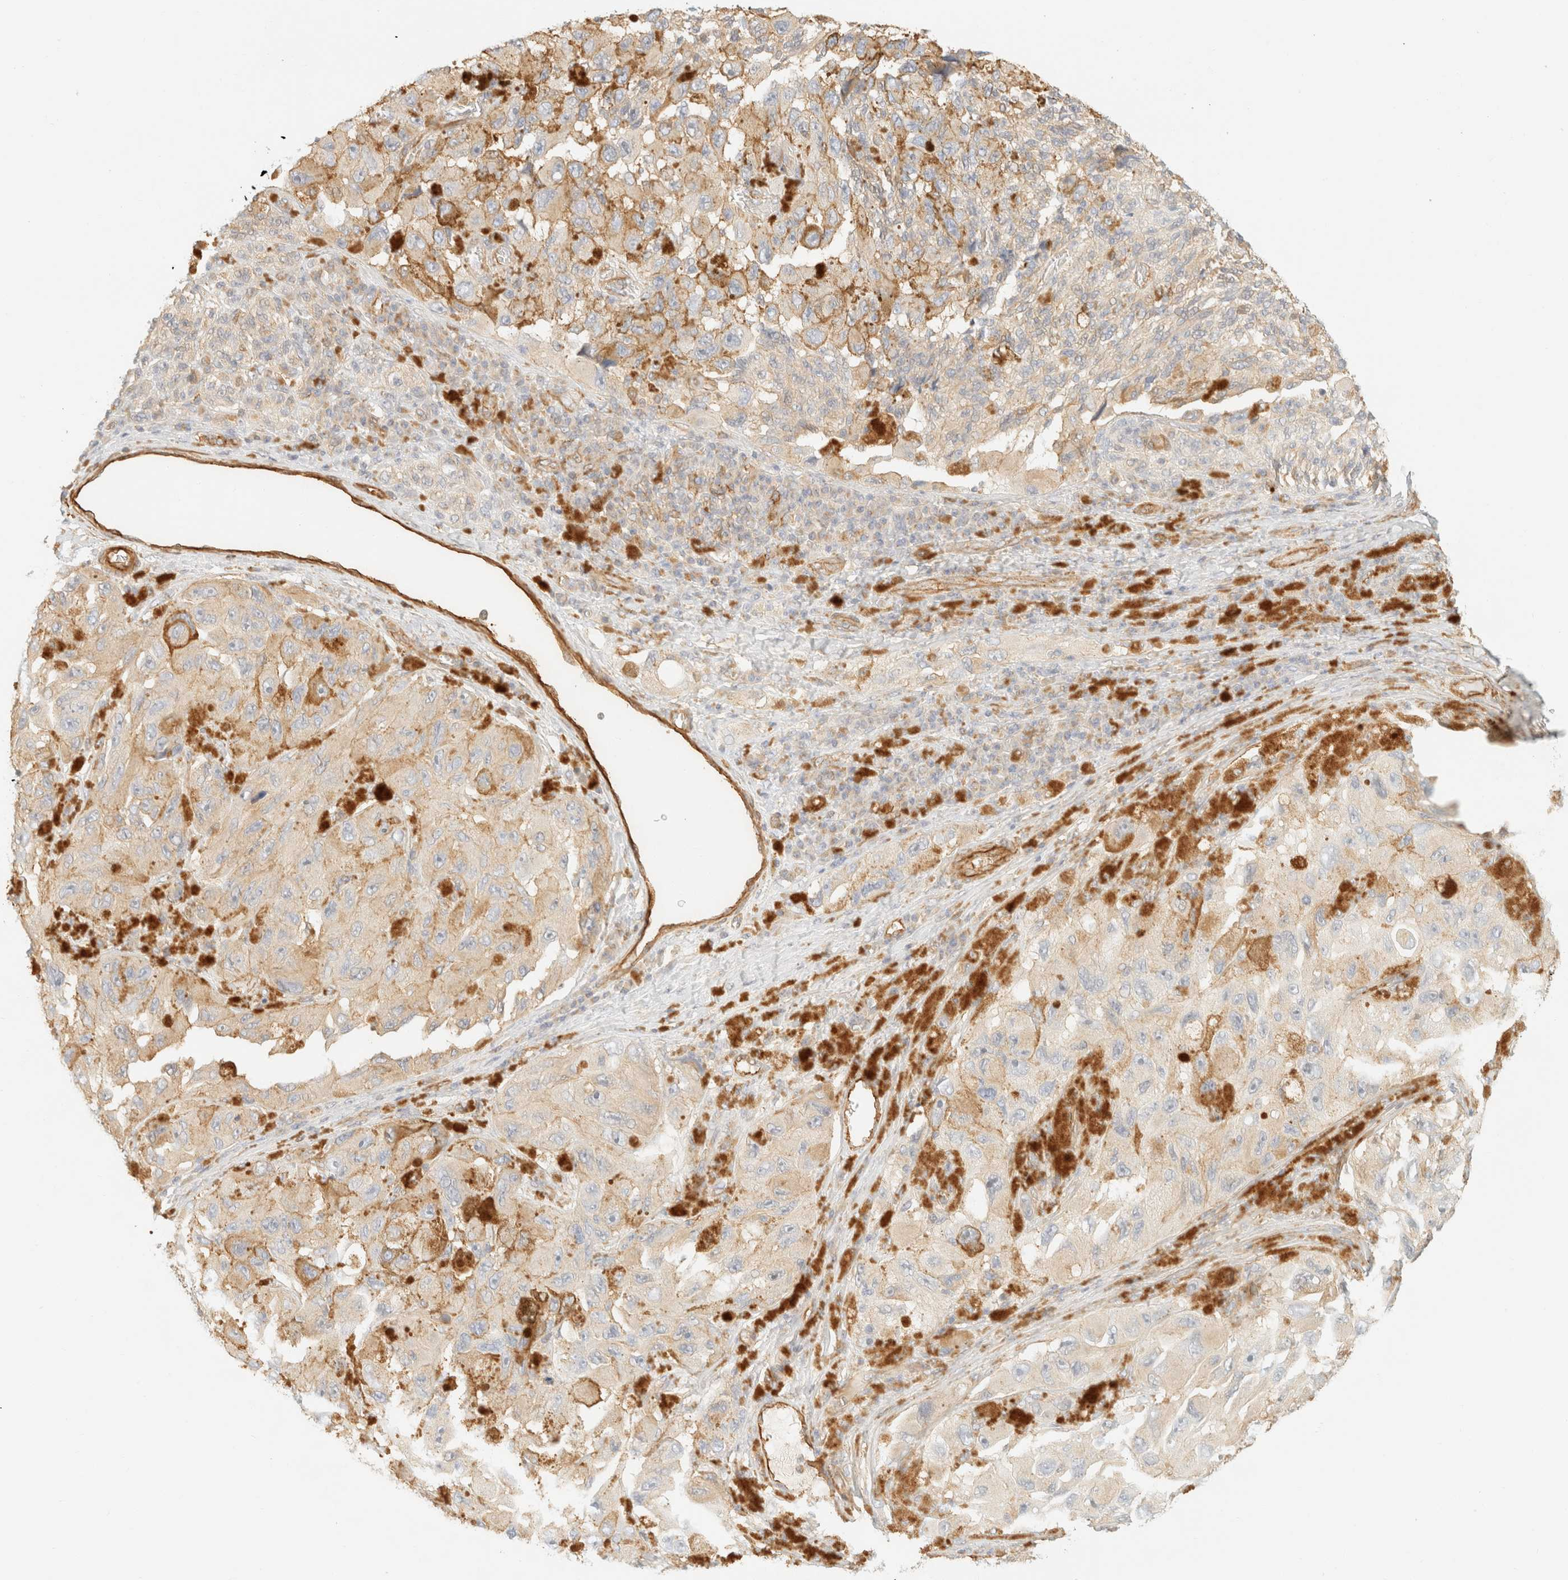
{"staining": {"intensity": "weak", "quantity": ">75%", "location": "cytoplasmic/membranous"}, "tissue": "melanoma", "cell_type": "Tumor cells", "image_type": "cancer", "snomed": [{"axis": "morphology", "description": "Malignant melanoma, NOS"}, {"axis": "topography", "description": "Skin"}], "caption": "Weak cytoplasmic/membranous expression for a protein is seen in about >75% of tumor cells of malignant melanoma using immunohistochemistry (IHC).", "gene": "OTOP2", "patient": {"sex": "female", "age": 73}}